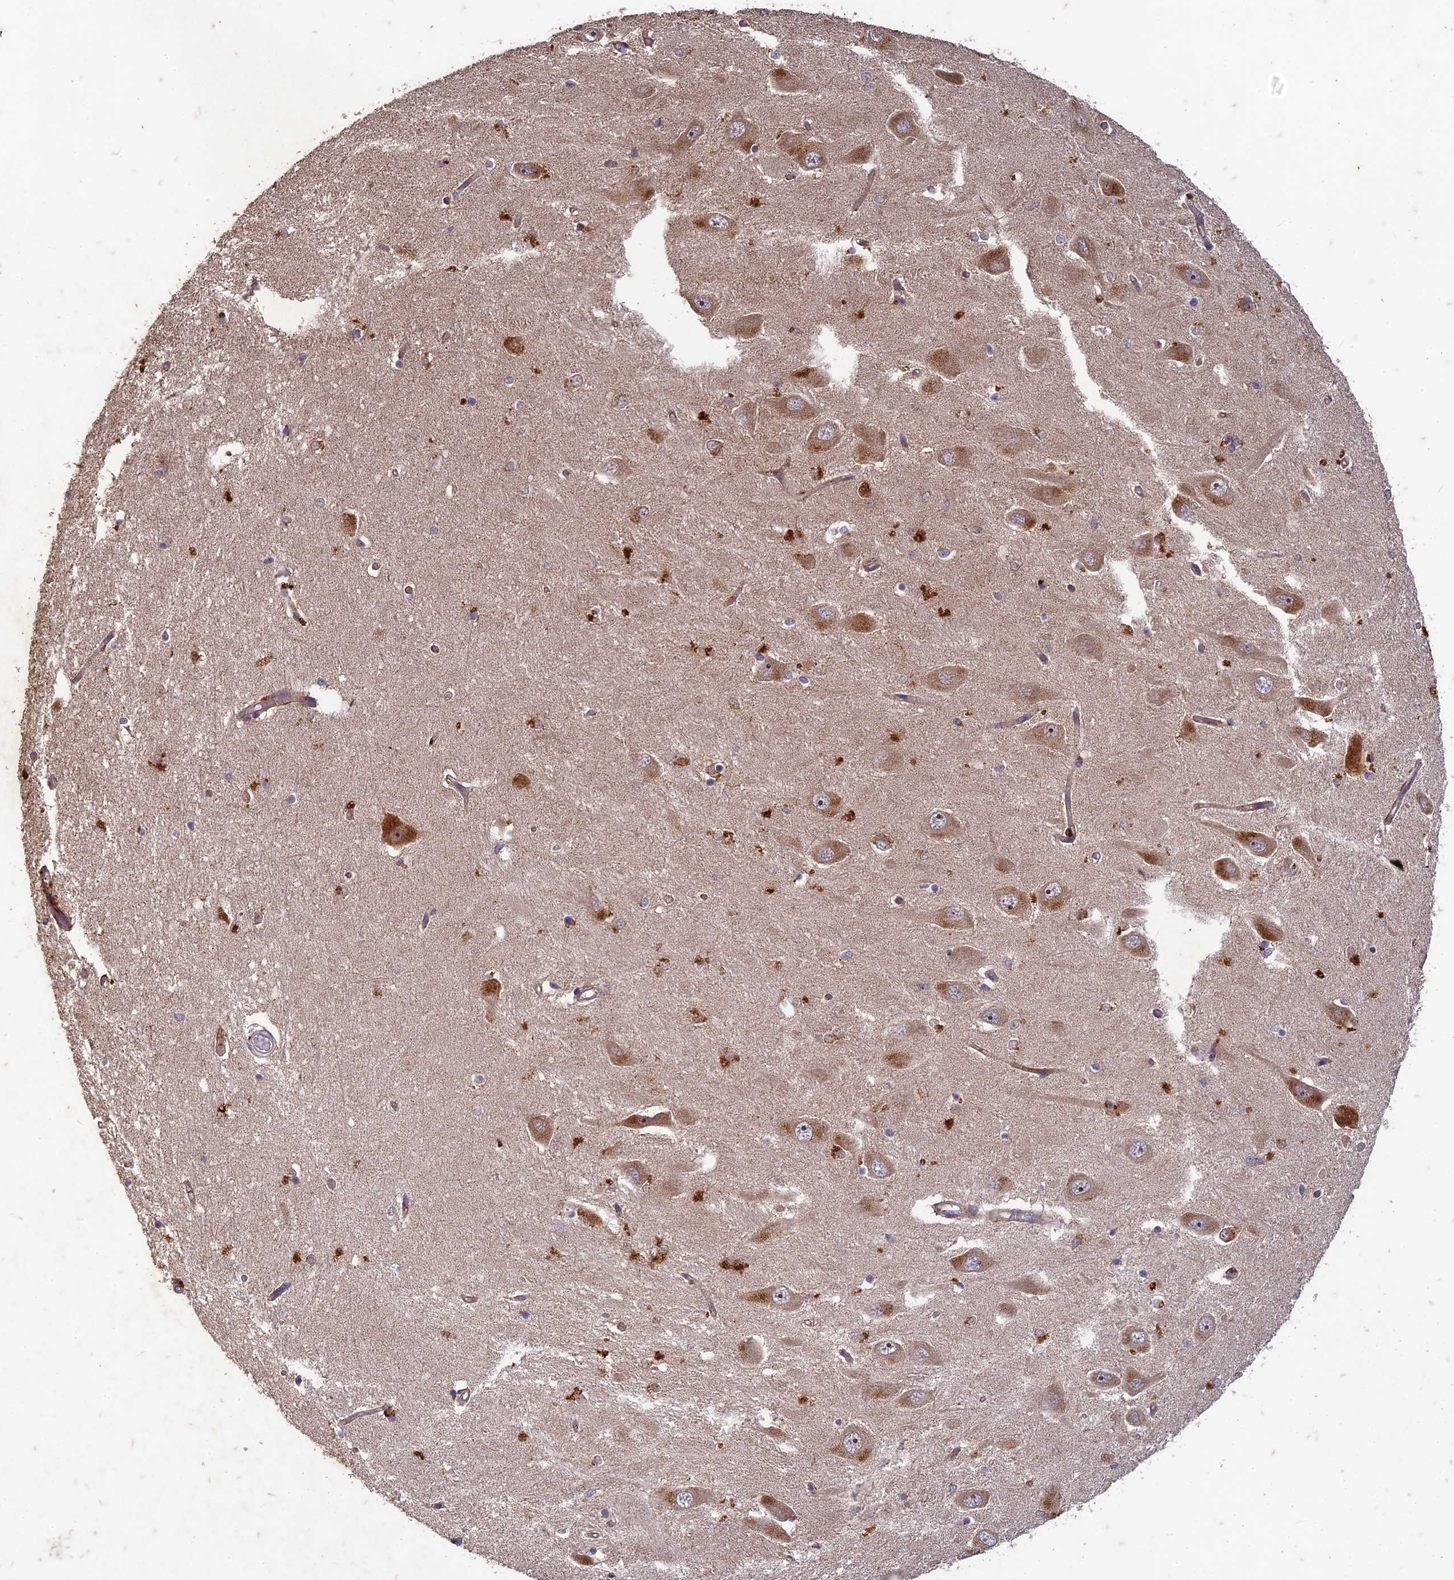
{"staining": {"intensity": "moderate", "quantity": "<25%", "location": "cytoplasmic/membranous"}, "tissue": "hippocampus", "cell_type": "Glial cells", "image_type": "normal", "snomed": [{"axis": "morphology", "description": "Normal tissue, NOS"}, {"axis": "topography", "description": "Hippocampus"}], "caption": "Glial cells exhibit low levels of moderate cytoplasmic/membranous positivity in approximately <25% of cells in unremarkable human hippocampus.", "gene": "TCF25", "patient": {"sex": "male", "age": 45}}